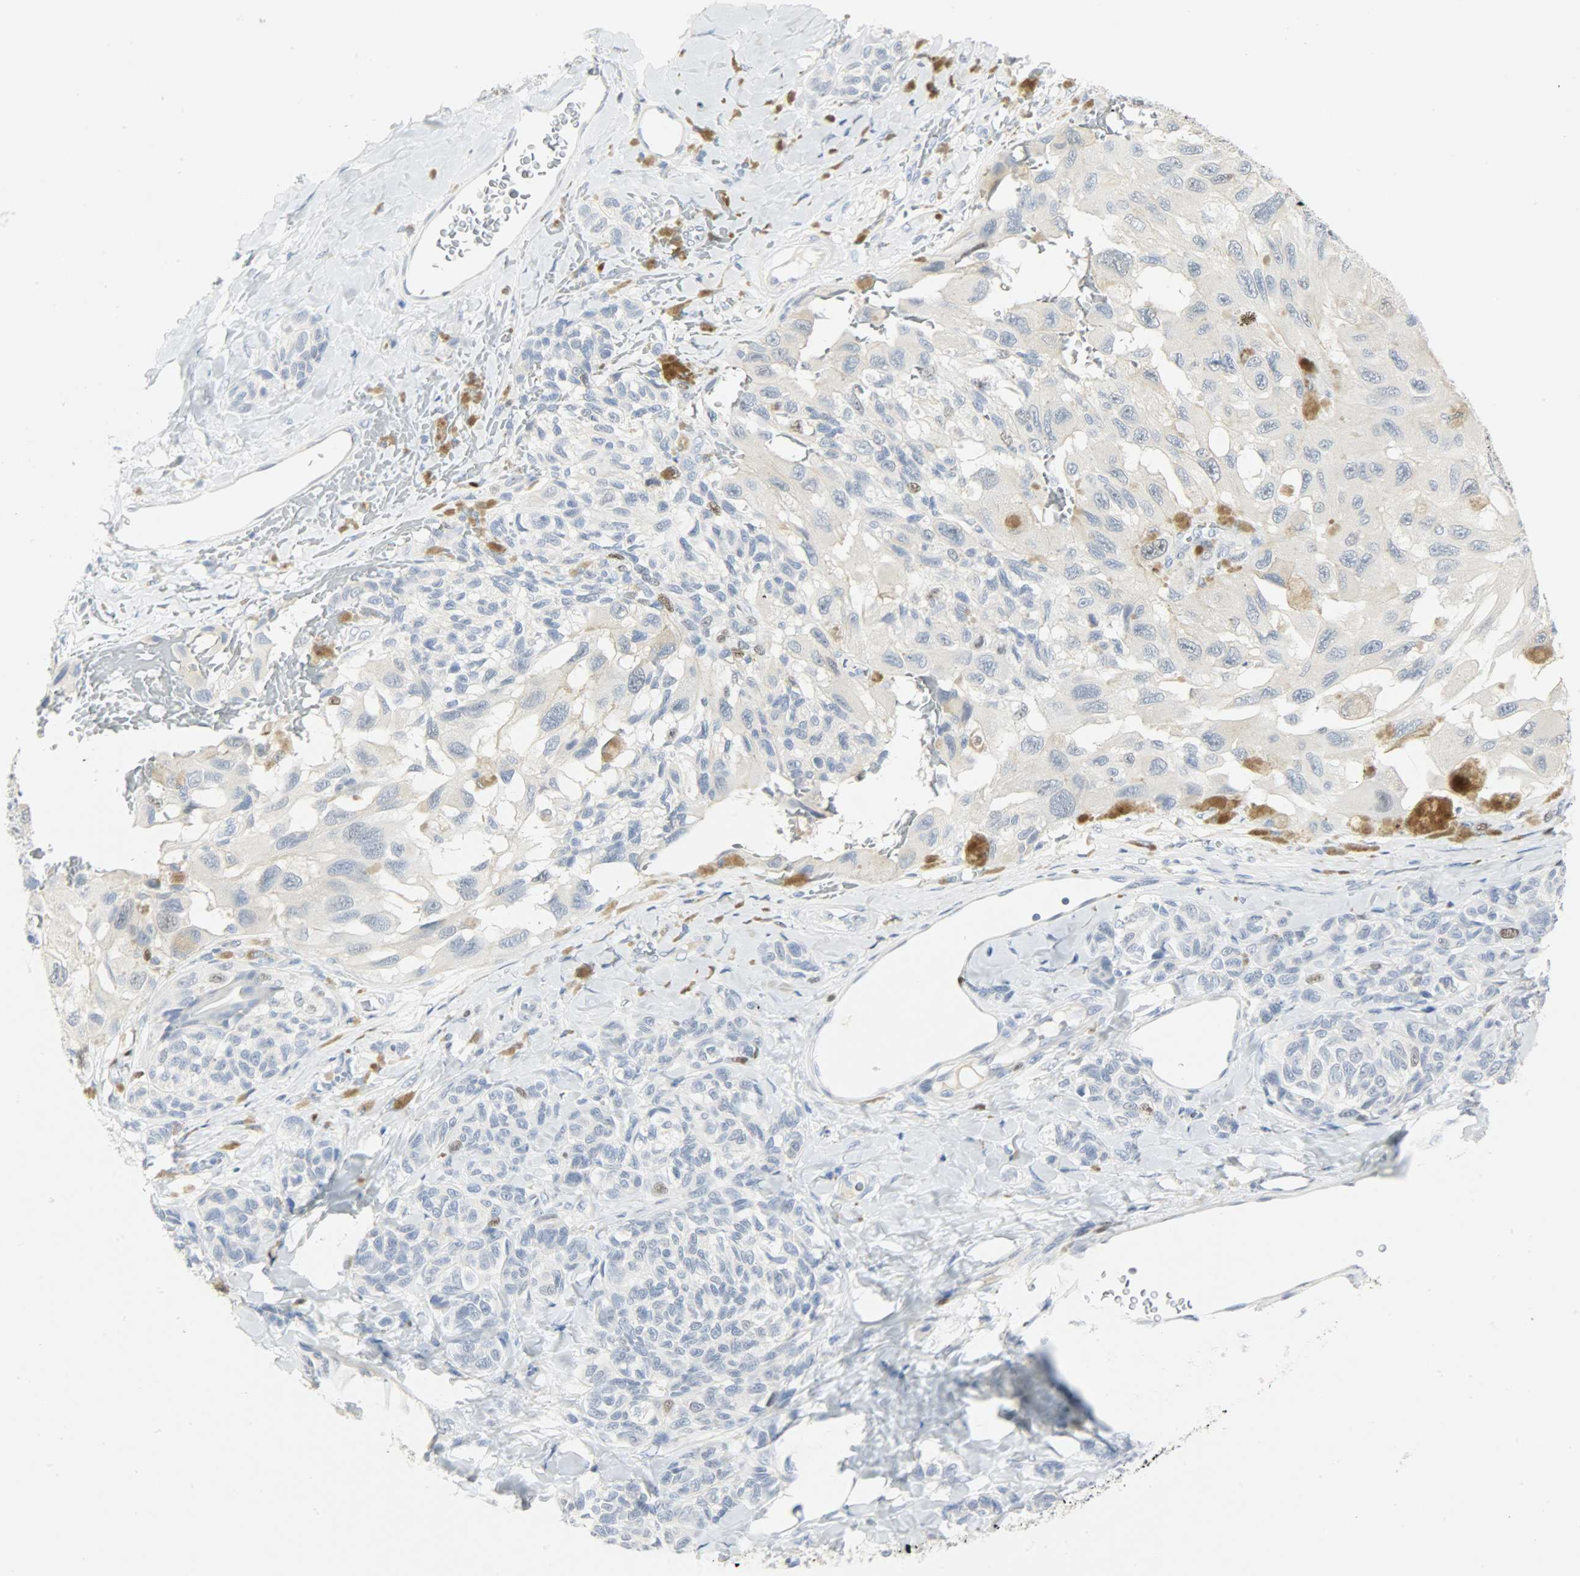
{"staining": {"intensity": "moderate", "quantity": "<25%", "location": "nuclear"}, "tissue": "melanoma", "cell_type": "Tumor cells", "image_type": "cancer", "snomed": [{"axis": "morphology", "description": "Malignant melanoma, NOS"}, {"axis": "topography", "description": "Skin"}], "caption": "Melanoma was stained to show a protein in brown. There is low levels of moderate nuclear positivity in about <25% of tumor cells.", "gene": "HELLS", "patient": {"sex": "female", "age": 73}}